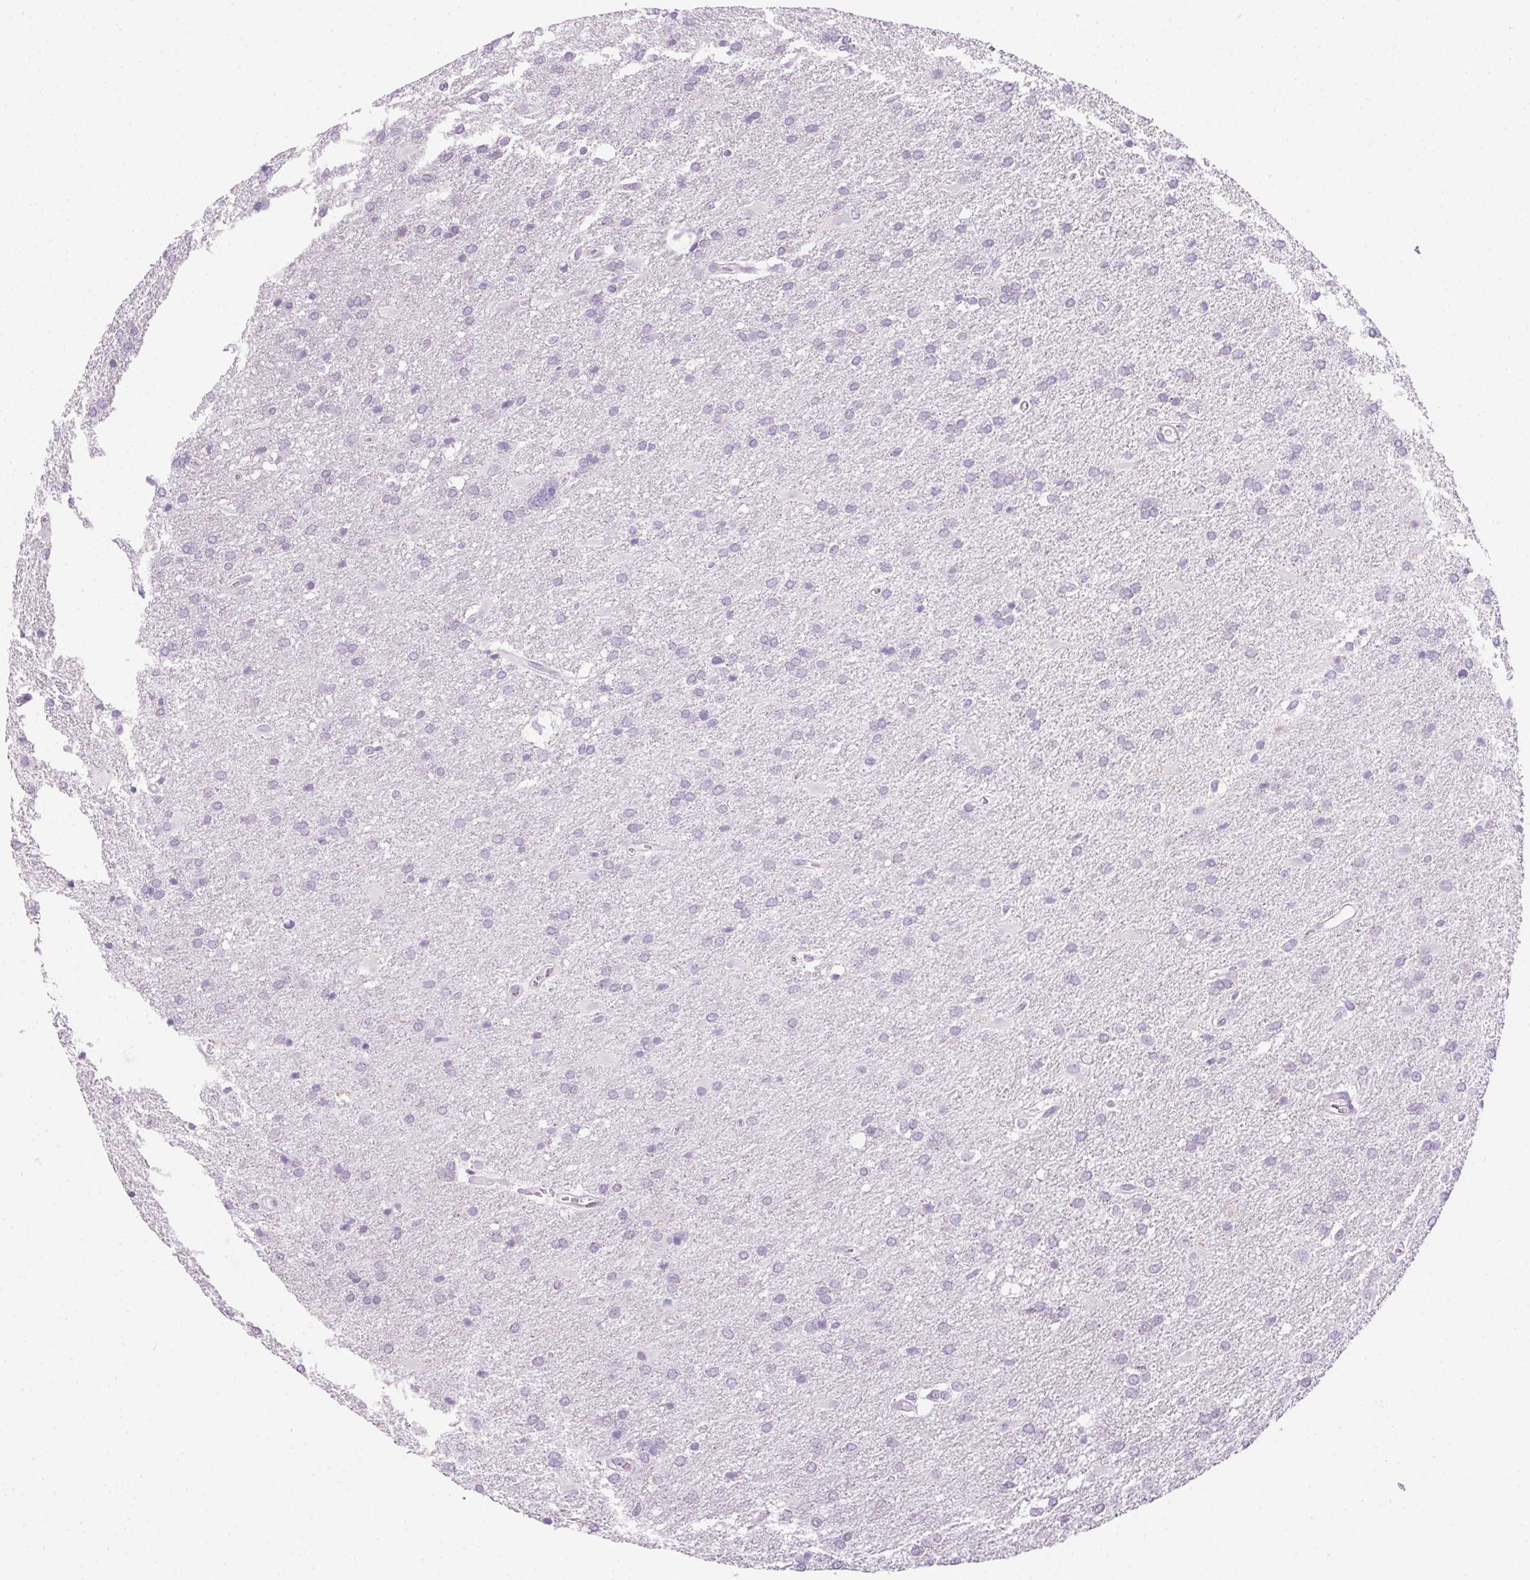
{"staining": {"intensity": "negative", "quantity": "none", "location": "none"}, "tissue": "glioma", "cell_type": "Tumor cells", "image_type": "cancer", "snomed": [{"axis": "morphology", "description": "Glioma, malignant, Low grade"}, {"axis": "topography", "description": "Brain"}], "caption": "Immunohistochemical staining of human glioma exhibits no significant expression in tumor cells.", "gene": "POPDC2", "patient": {"sex": "male", "age": 66}}